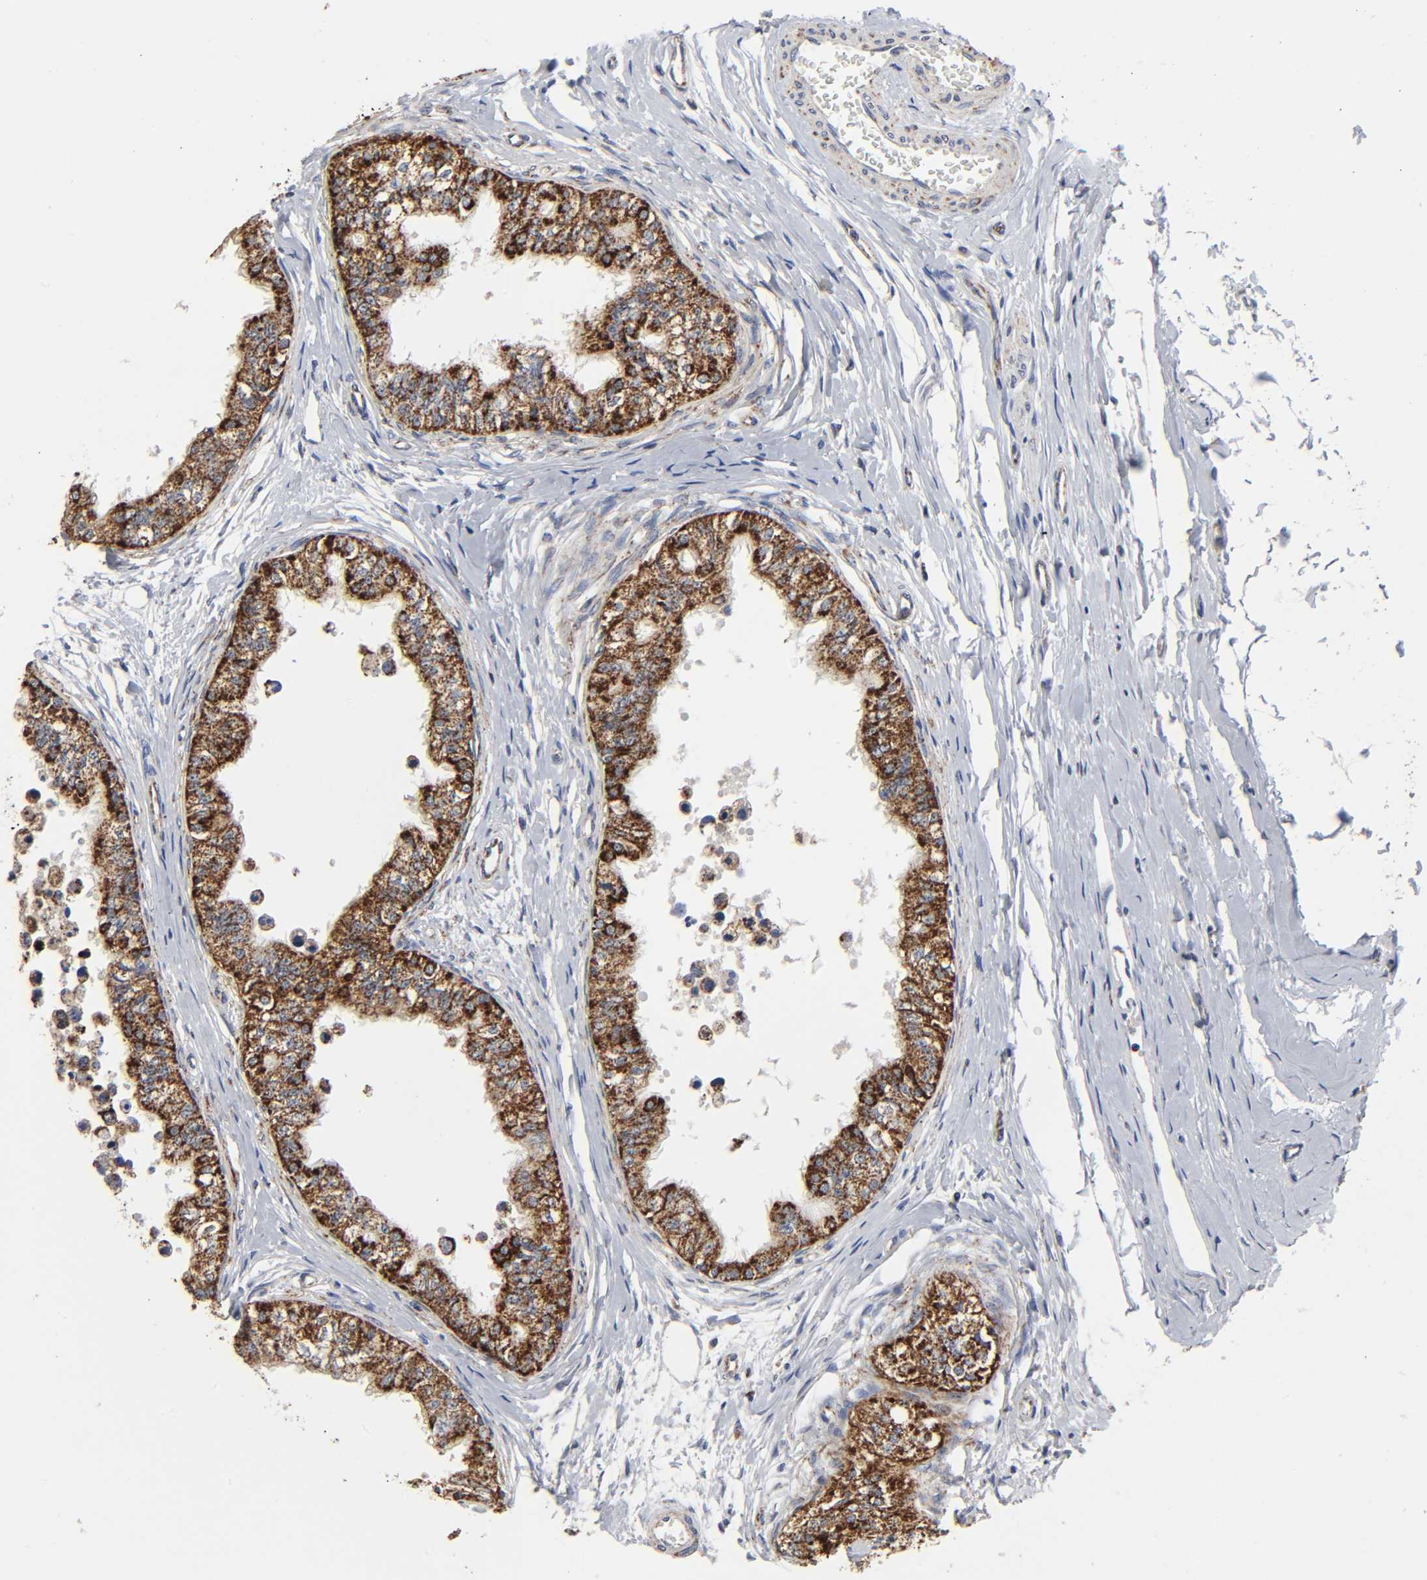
{"staining": {"intensity": "strong", "quantity": ">75%", "location": "cytoplasmic/membranous"}, "tissue": "epididymis", "cell_type": "Glandular cells", "image_type": "normal", "snomed": [{"axis": "morphology", "description": "Normal tissue, NOS"}, {"axis": "morphology", "description": "Adenocarcinoma, metastatic, NOS"}, {"axis": "topography", "description": "Testis"}, {"axis": "topography", "description": "Epididymis"}], "caption": "IHC of benign epididymis reveals high levels of strong cytoplasmic/membranous staining in approximately >75% of glandular cells.", "gene": "COX6B1", "patient": {"sex": "male", "age": 26}}